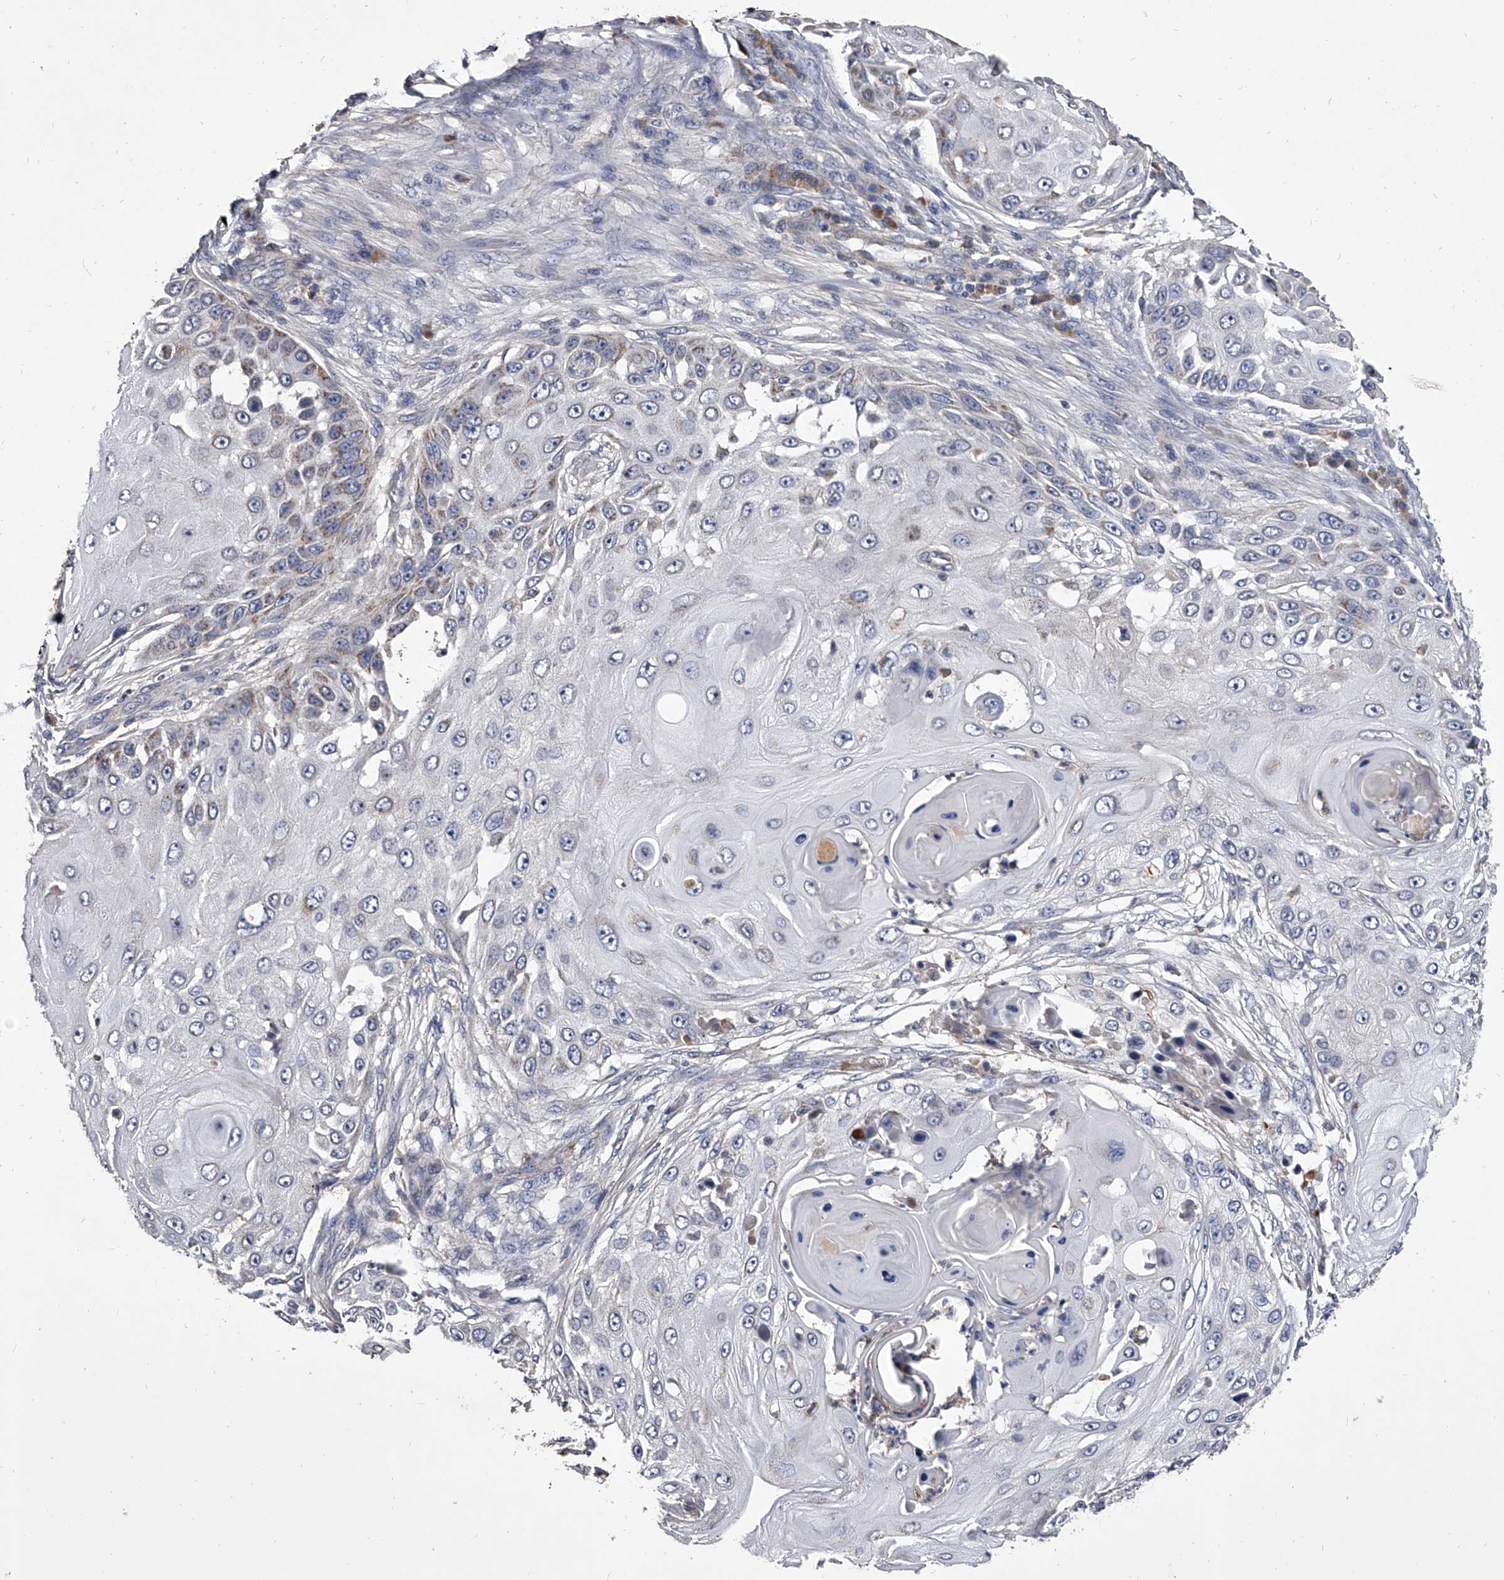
{"staining": {"intensity": "weak", "quantity": "<25%", "location": "cytoplasmic/membranous"}, "tissue": "skin cancer", "cell_type": "Tumor cells", "image_type": "cancer", "snomed": [{"axis": "morphology", "description": "Squamous cell carcinoma, NOS"}, {"axis": "topography", "description": "Skin"}], "caption": "High power microscopy photomicrograph of an immunohistochemistry (IHC) image of skin cancer, revealing no significant positivity in tumor cells.", "gene": "NRP1", "patient": {"sex": "female", "age": 44}}